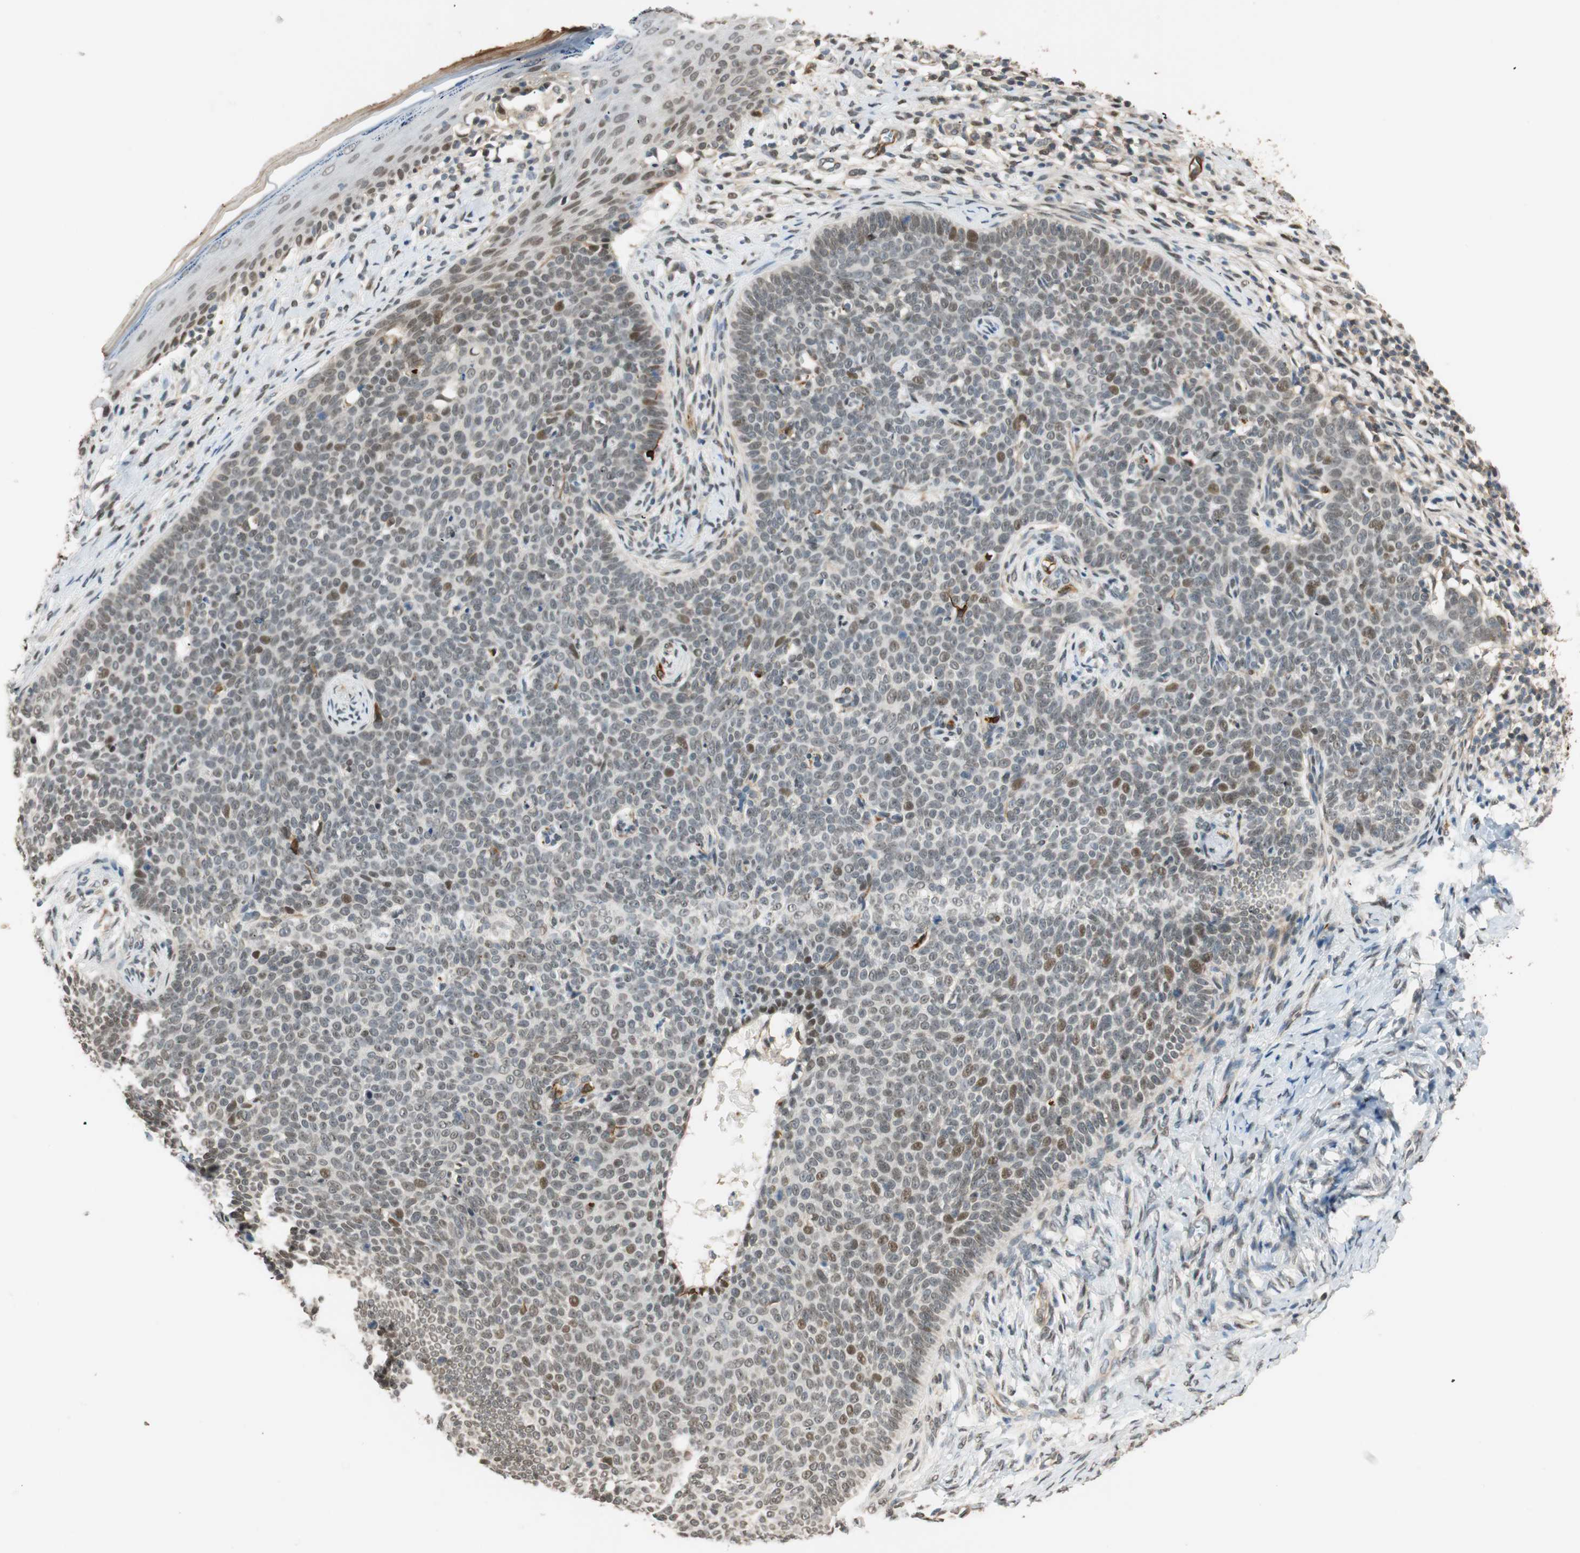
{"staining": {"intensity": "weak", "quantity": "<25%", "location": "nuclear"}, "tissue": "skin cancer", "cell_type": "Tumor cells", "image_type": "cancer", "snomed": [{"axis": "morphology", "description": "Normal tissue, NOS"}, {"axis": "morphology", "description": "Basal cell carcinoma"}, {"axis": "topography", "description": "Skin"}], "caption": "Immunohistochemical staining of human basal cell carcinoma (skin) demonstrates no significant positivity in tumor cells.", "gene": "NES", "patient": {"sex": "male", "age": 87}}